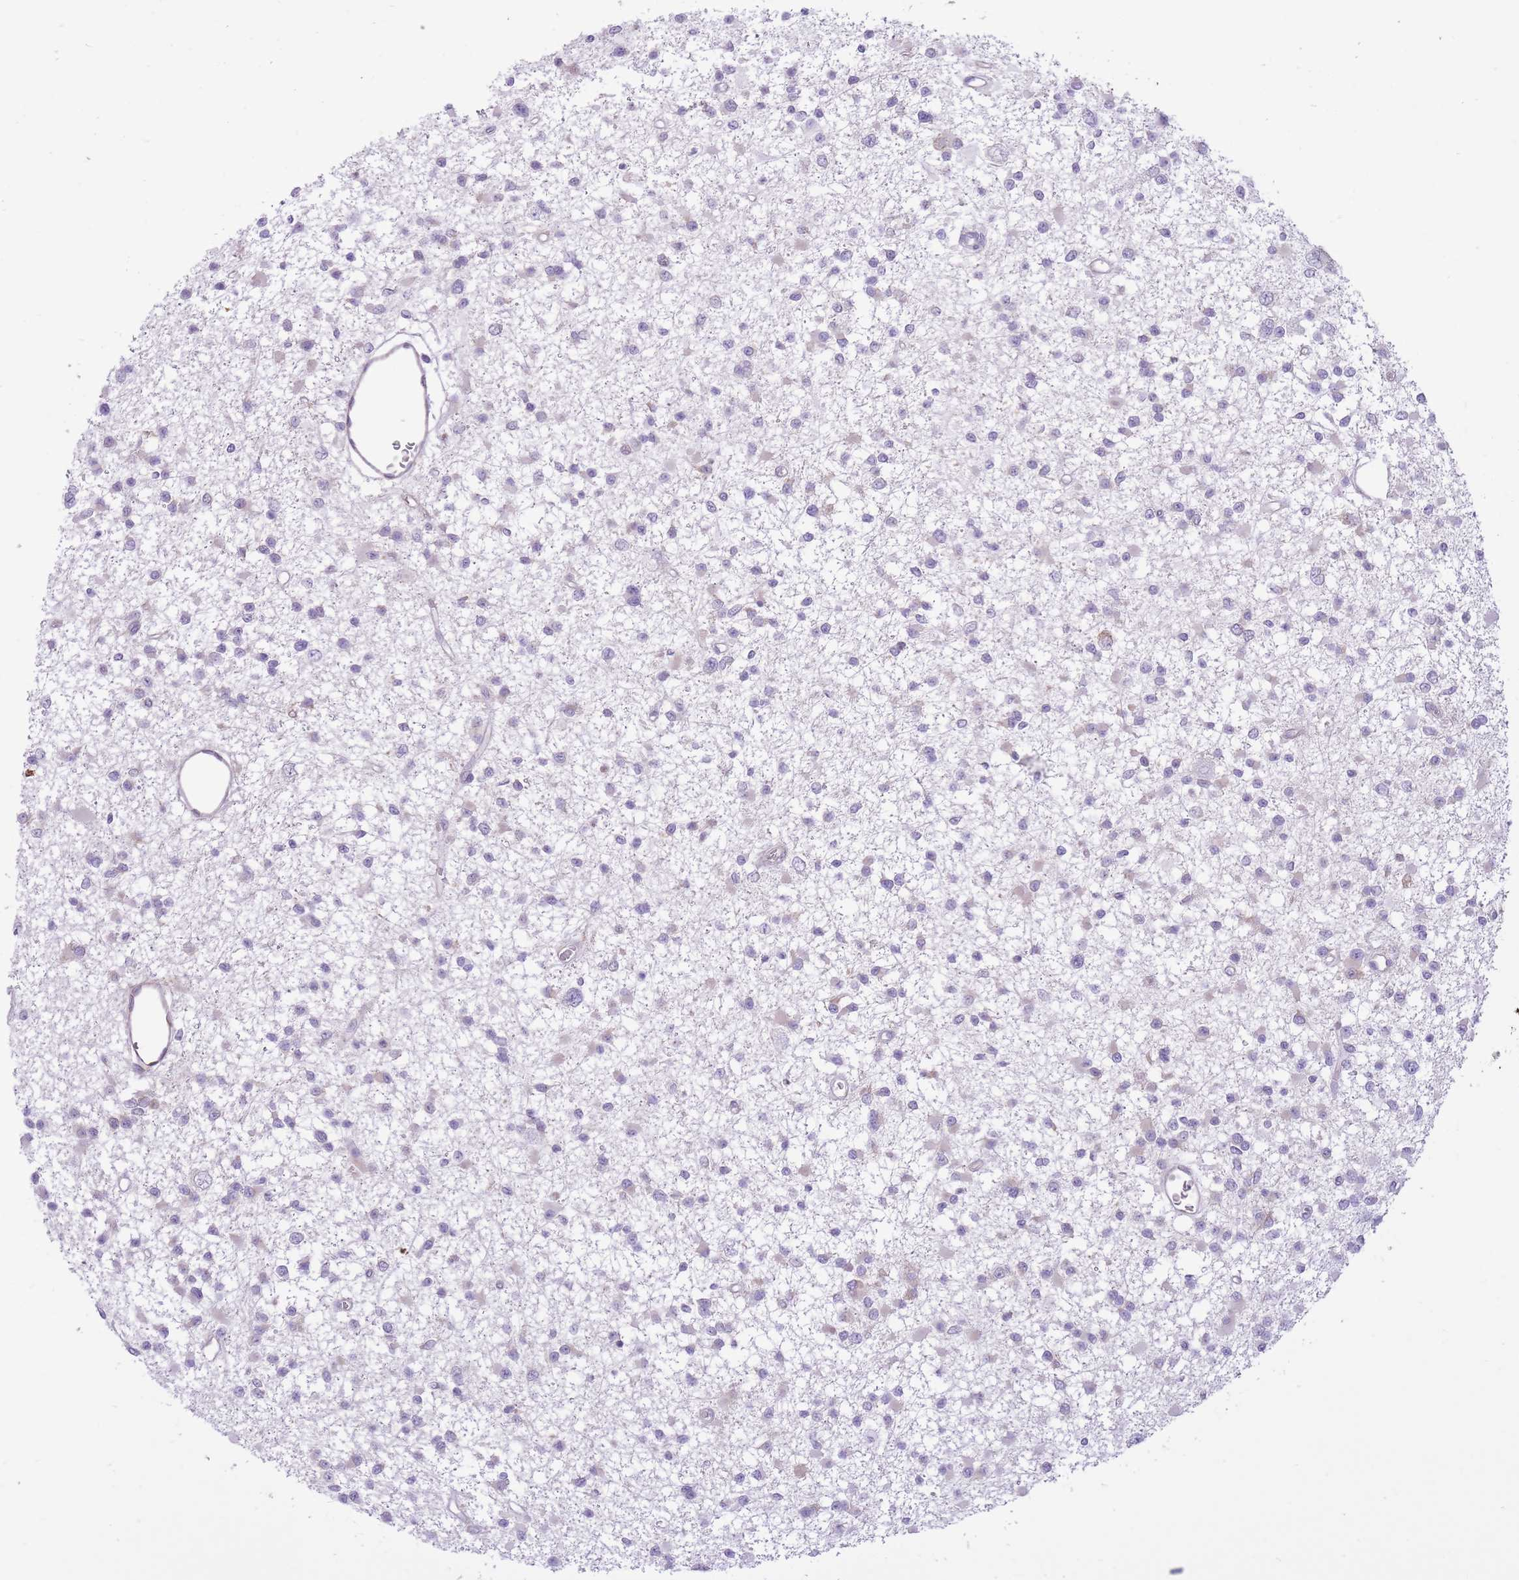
{"staining": {"intensity": "negative", "quantity": "none", "location": "none"}, "tissue": "glioma", "cell_type": "Tumor cells", "image_type": "cancer", "snomed": [{"axis": "morphology", "description": "Glioma, malignant, Low grade"}, {"axis": "topography", "description": "Brain"}], "caption": "DAB immunohistochemical staining of low-grade glioma (malignant) reveals no significant expression in tumor cells. (Brightfield microscopy of DAB immunohistochemistry at high magnification).", "gene": "ZNF501", "patient": {"sex": "female", "age": 22}}